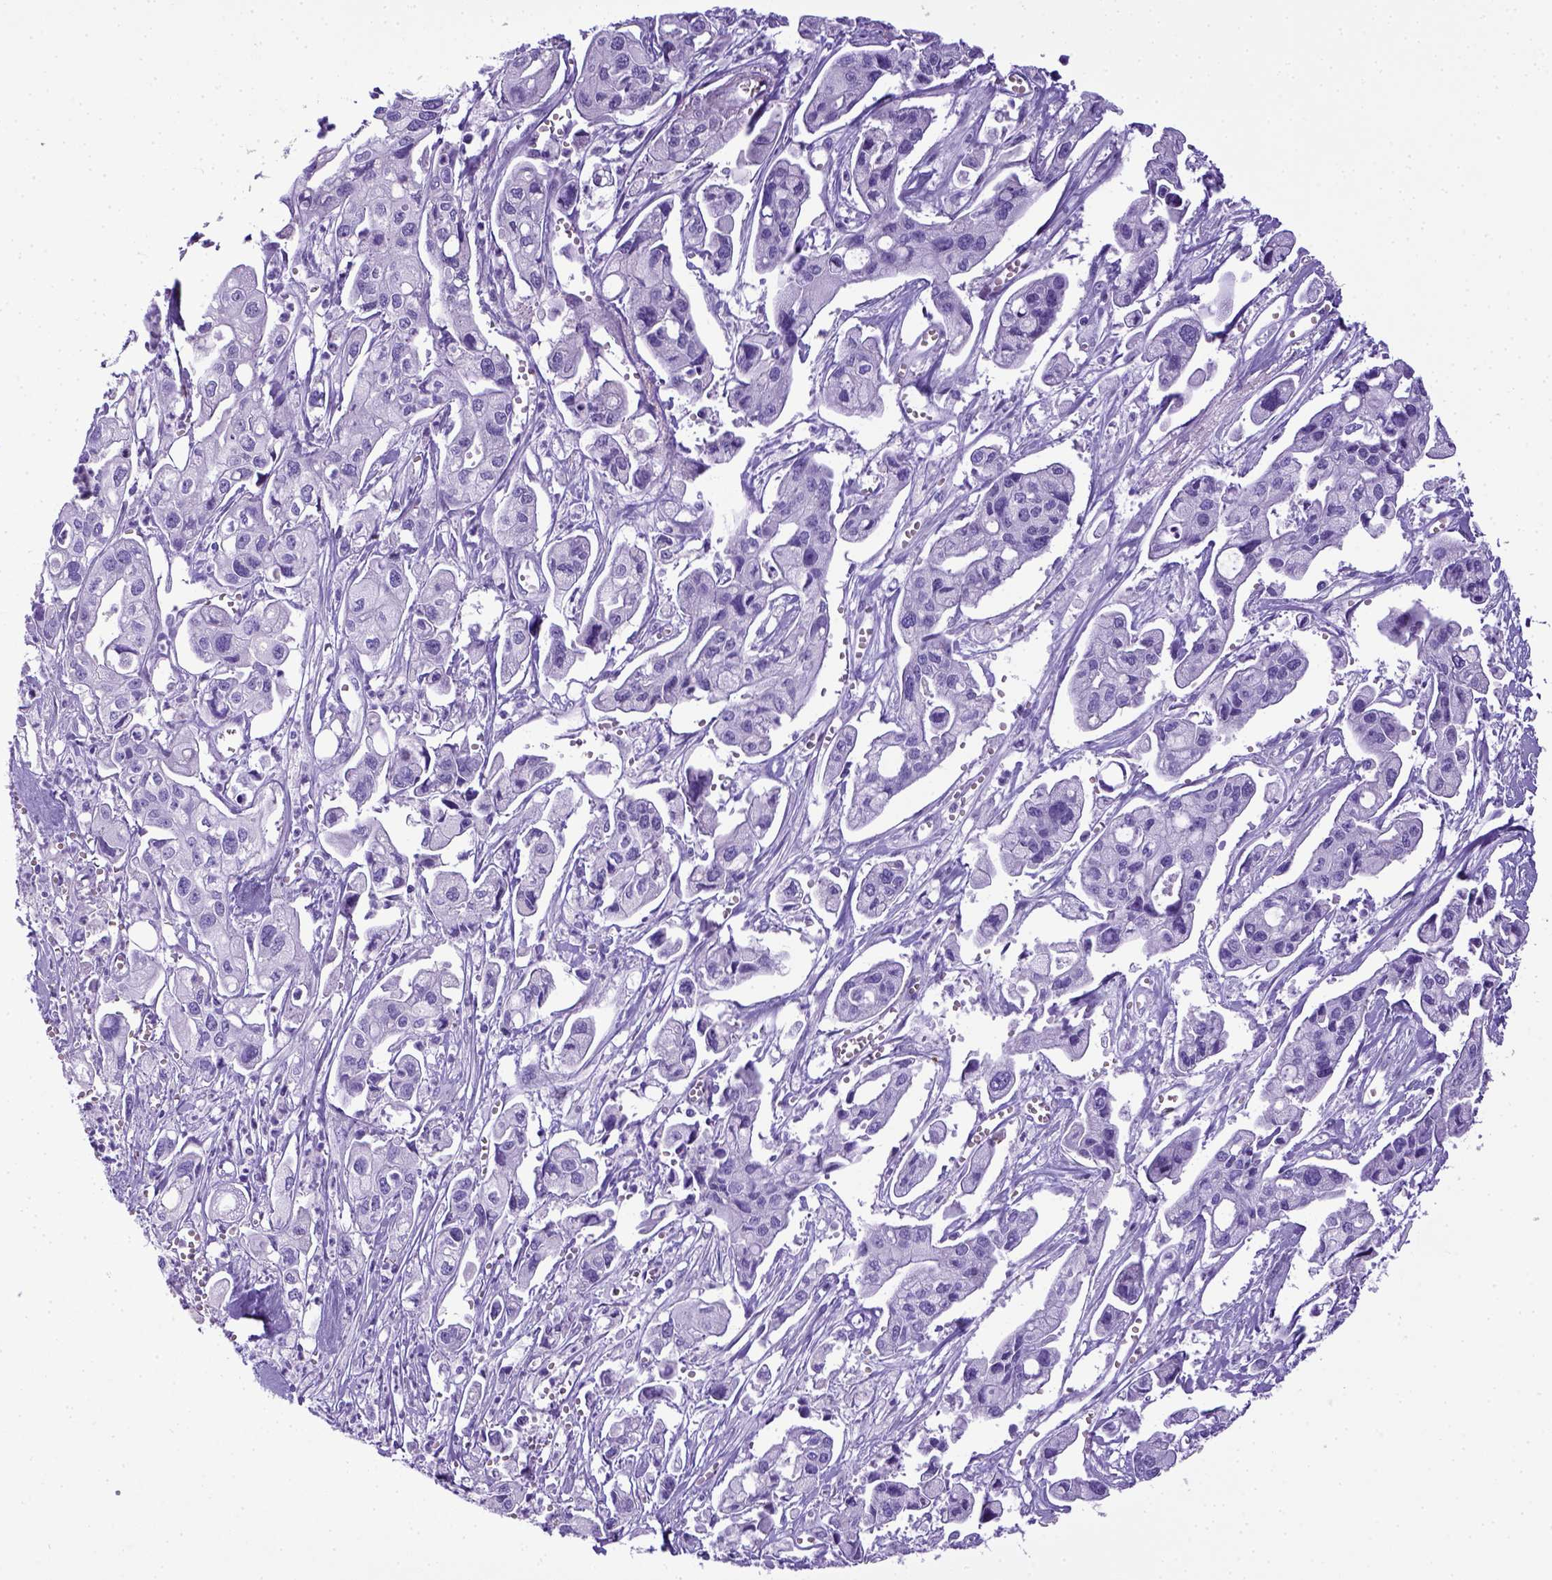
{"staining": {"intensity": "negative", "quantity": "none", "location": "none"}, "tissue": "pancreatic cancer", "cell_type": "Tumor cells", "image_type": "cancer", "snomed": [{"axis": "morphology", "description": "Adenocarcinoma, NOS"}, {"axis": "topography", "description": "Pancreas"}], "caption": "This photomicrograph is of pancreatic cancer stained with immunohistochemistry to label a protein in brown with the nuclei are counter-stained blue. There is no expression in tumor cells.", "gene": "ITIH4", "patient": {"sex": "male", "age": 70}}